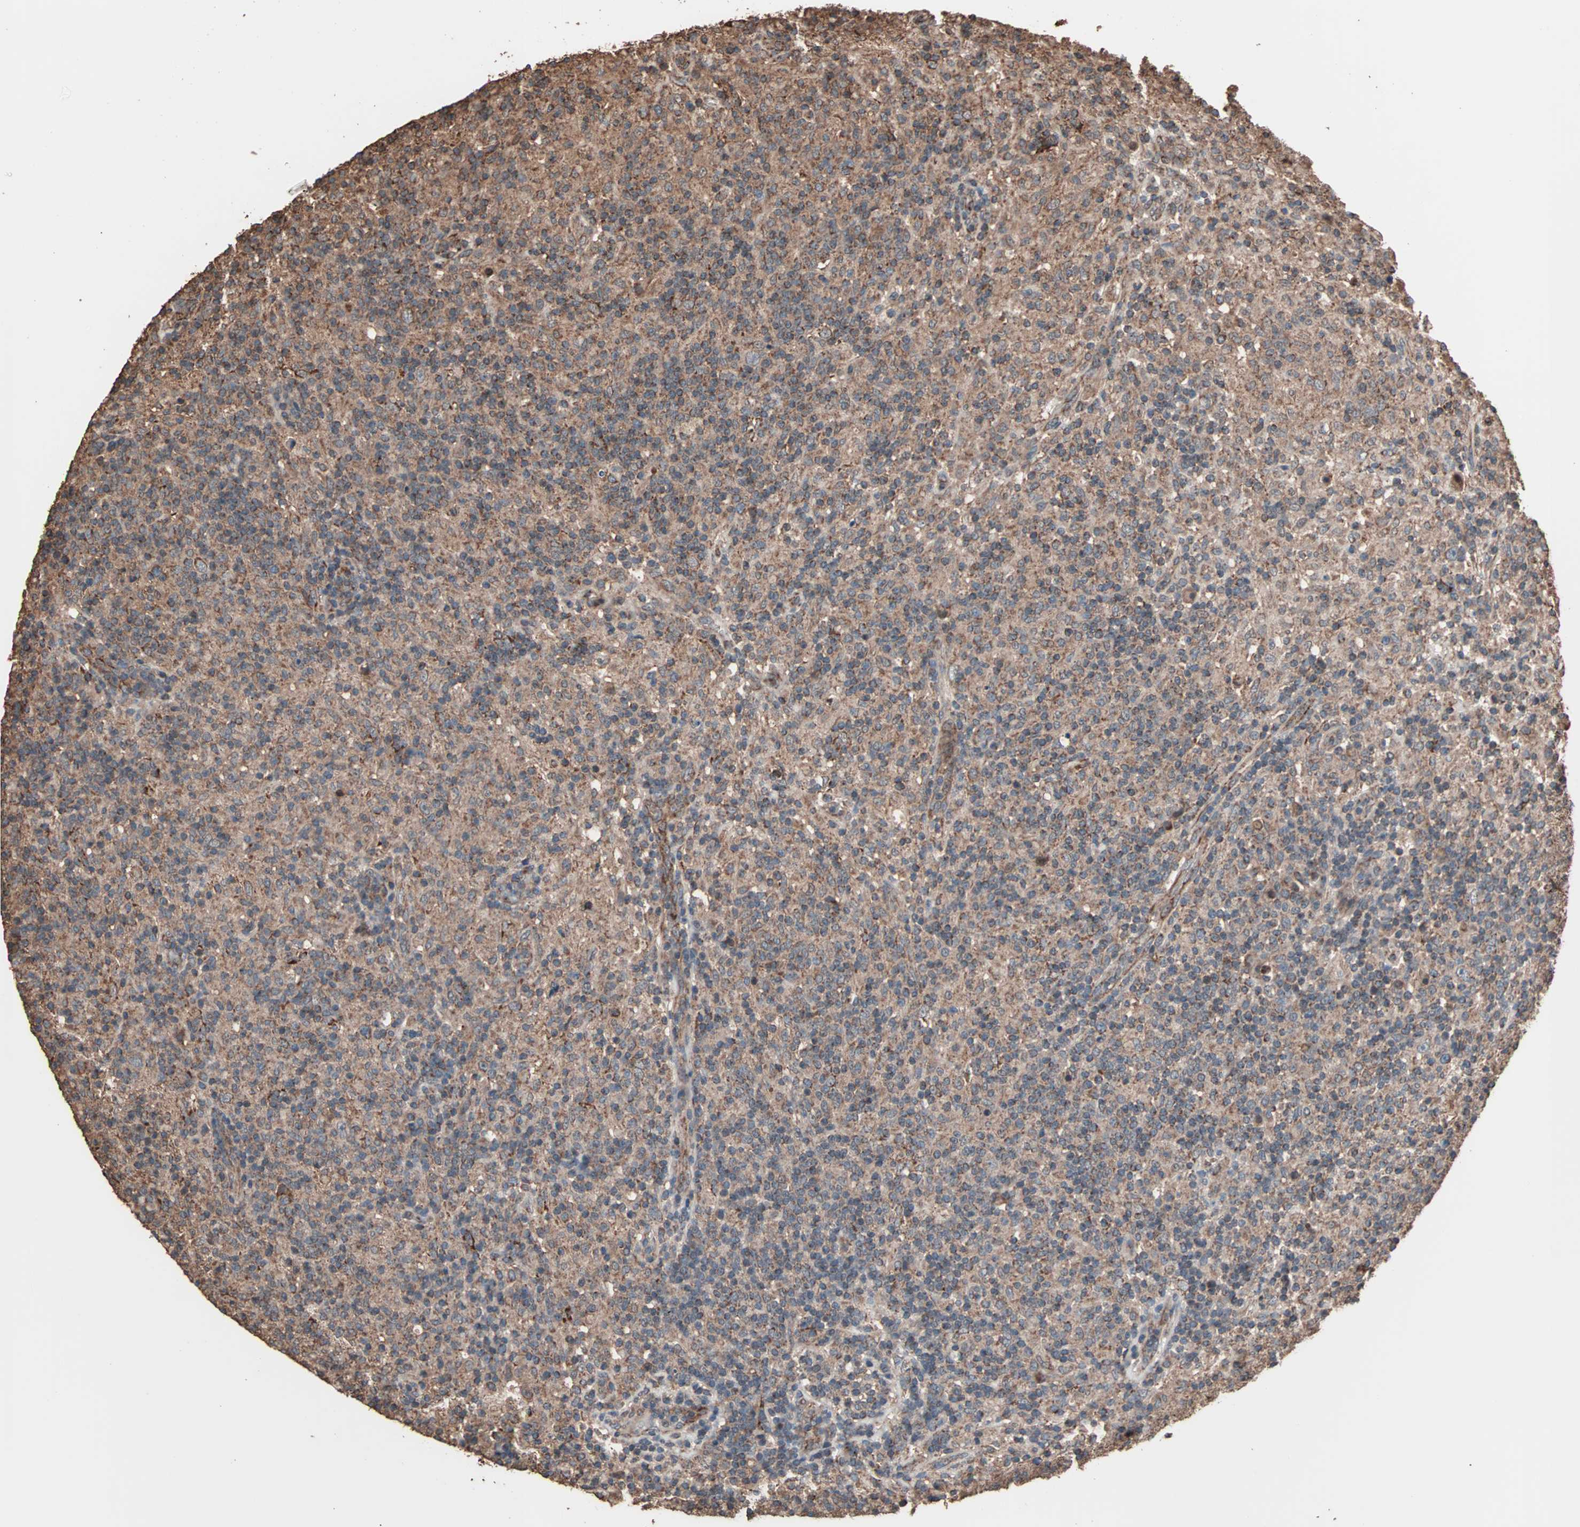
{"staining": {"intensity": "moderate", "quantity": ">75%", "location": "cytoplasmic/membranous"}, "tissue": "lymphoma", "cell_type": "Tumor cells", "image_type": "cancer", "snomed": [{"axis": "morphology", "description": "Hodgkin's disease, NOS"}, {"axis": "topography", "description": "Lymph node"}], "caption": "Immunohistochemical staining of lymphoma demonstrates medium levels of moderate cytoplasmic/membranous expression in approximately >75% of tumor cells. Ihc stains the protein of interest in brown and the nuclei are stained blue.", "gene": "MRPL2", "patient": {"sex": "male", "age": 70}}